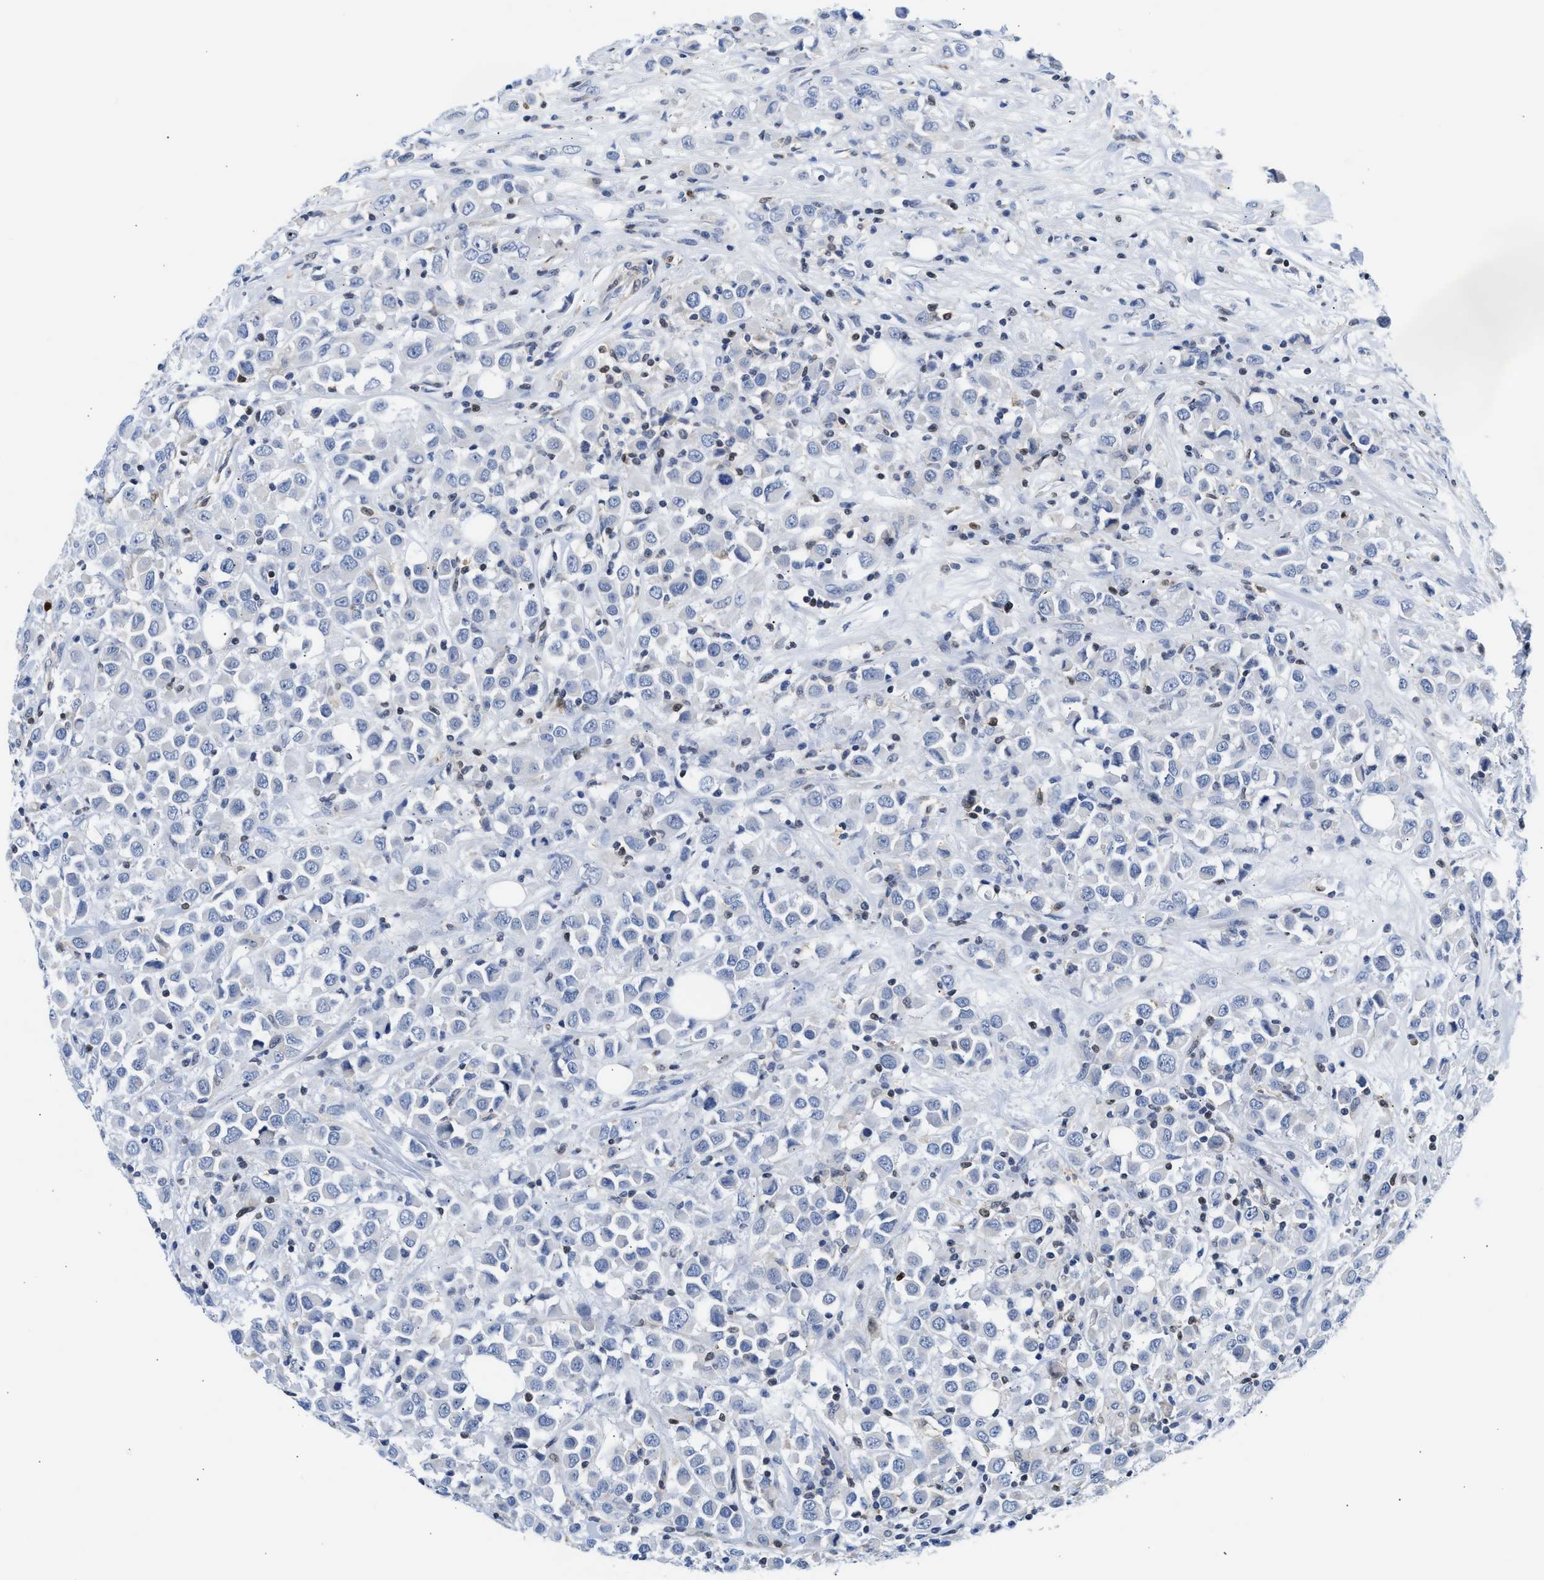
{"staining": {"intensity": "negative", "quantity": "none", "location": "none"}, "tissue": "breast cancer", "cell_type": "Tumor cells", "image_type": "cancer", "snomed": [{"axis": "morphology", "description": "Duct carcinoma"}, {"axis": "topography", "description": "Breast"}], "caption": "A micrograph of human breast invasive ductal carcinoma is negative for staining in tumor cells. (DAB (3,3'-diaminobenzidine) immunohistochemistry, high magnification).", "gene": "SLIT2", "patient": {"sex": "female", "age": 61}}